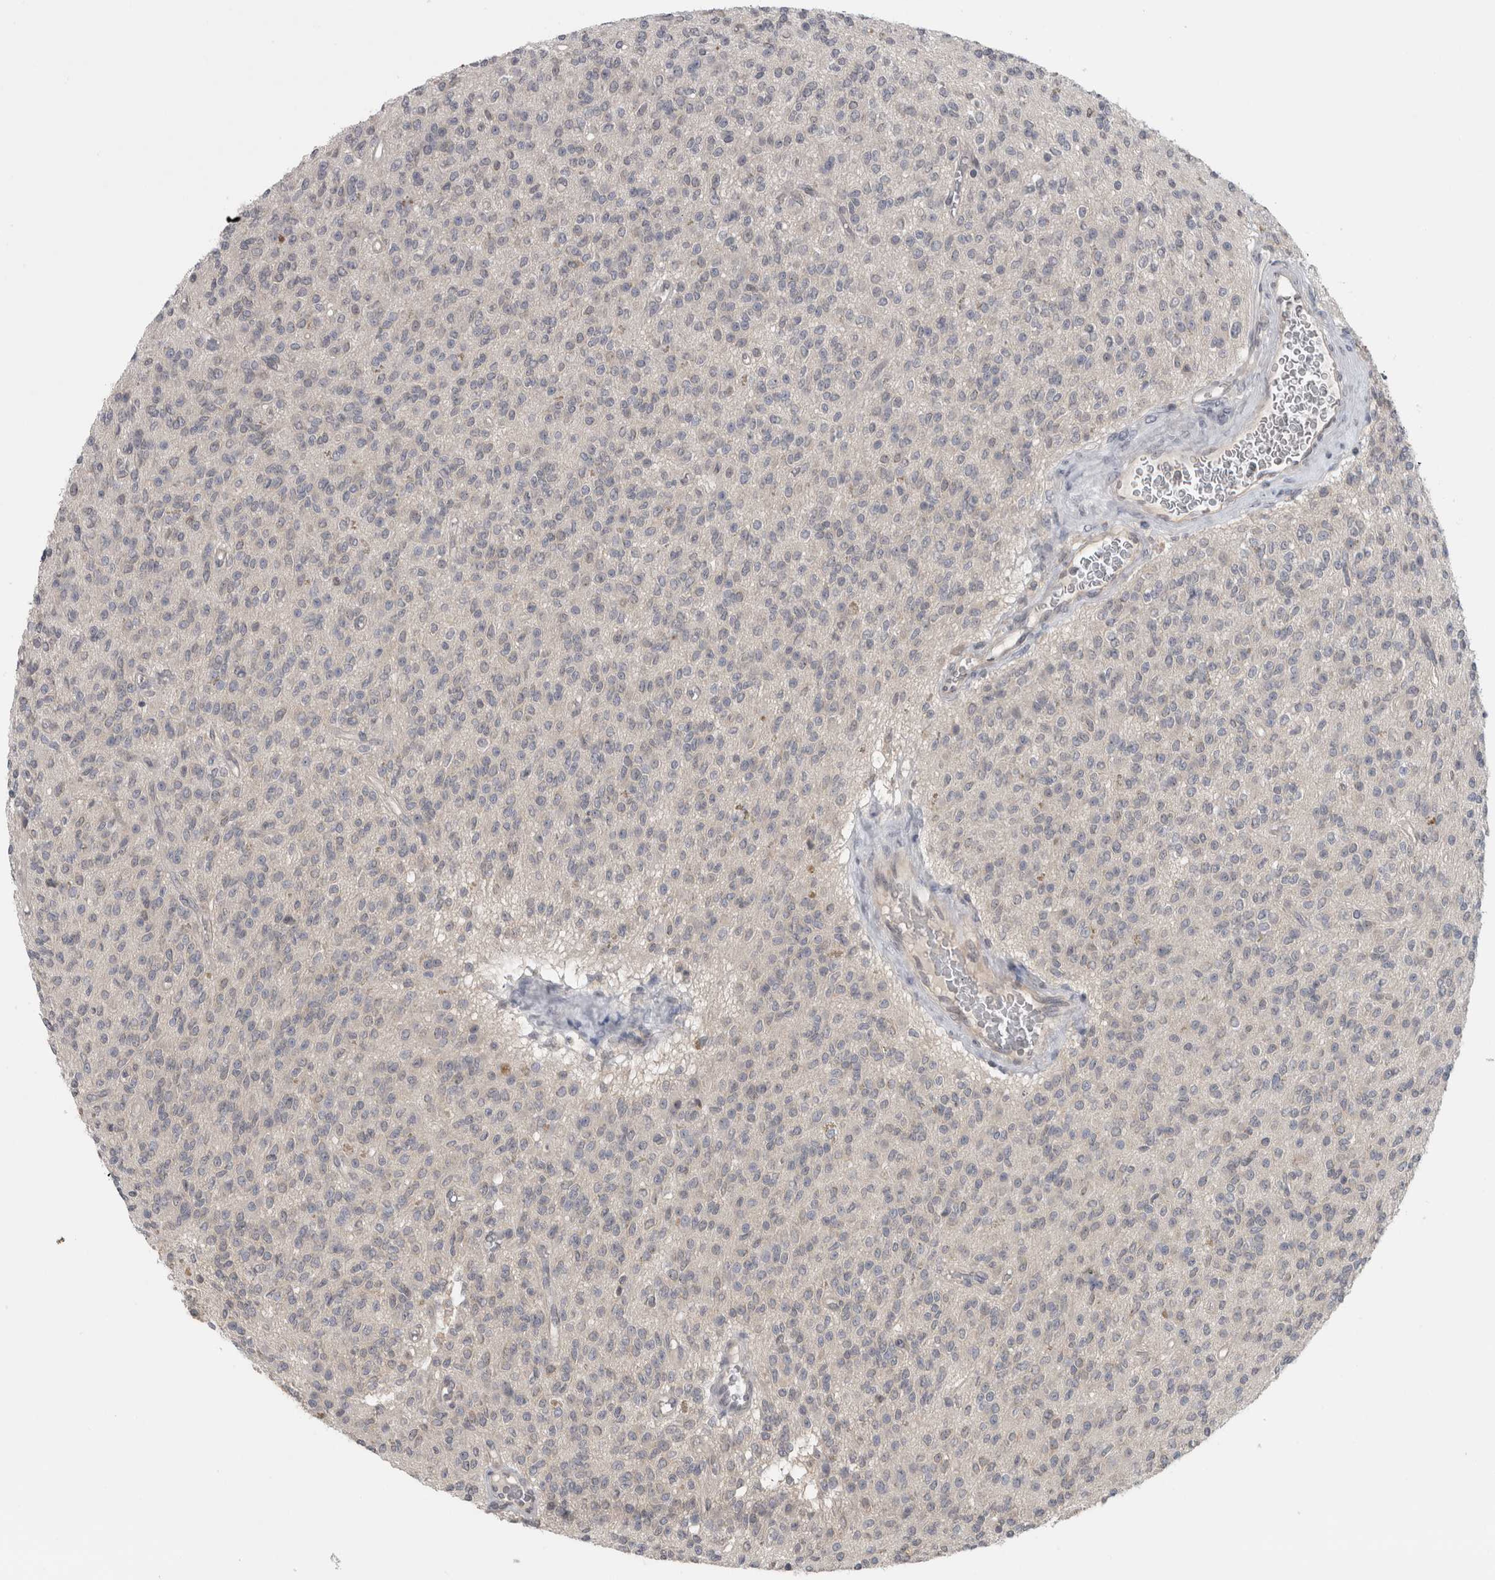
{"staining": {"intensity": "negative", "quantity": "none", "location": "none"}, "tissue": "glioma", "cell_type": "Tumor cells", "image_type": "cancer", "snomed": [{"axis": "morphology", "description": "Glioma, malignant, High grade"}, {"axis": "topography", "description": "Brain"}], "caption": "This photomicrograph is of malignant high-grade glioma stained with IHC to label a protein in brown with the nuclei are counter-stained blue. There is no expression in tumor cells.", "gene": "RBM28", "patient": {"sex": "male", "age": 34}}